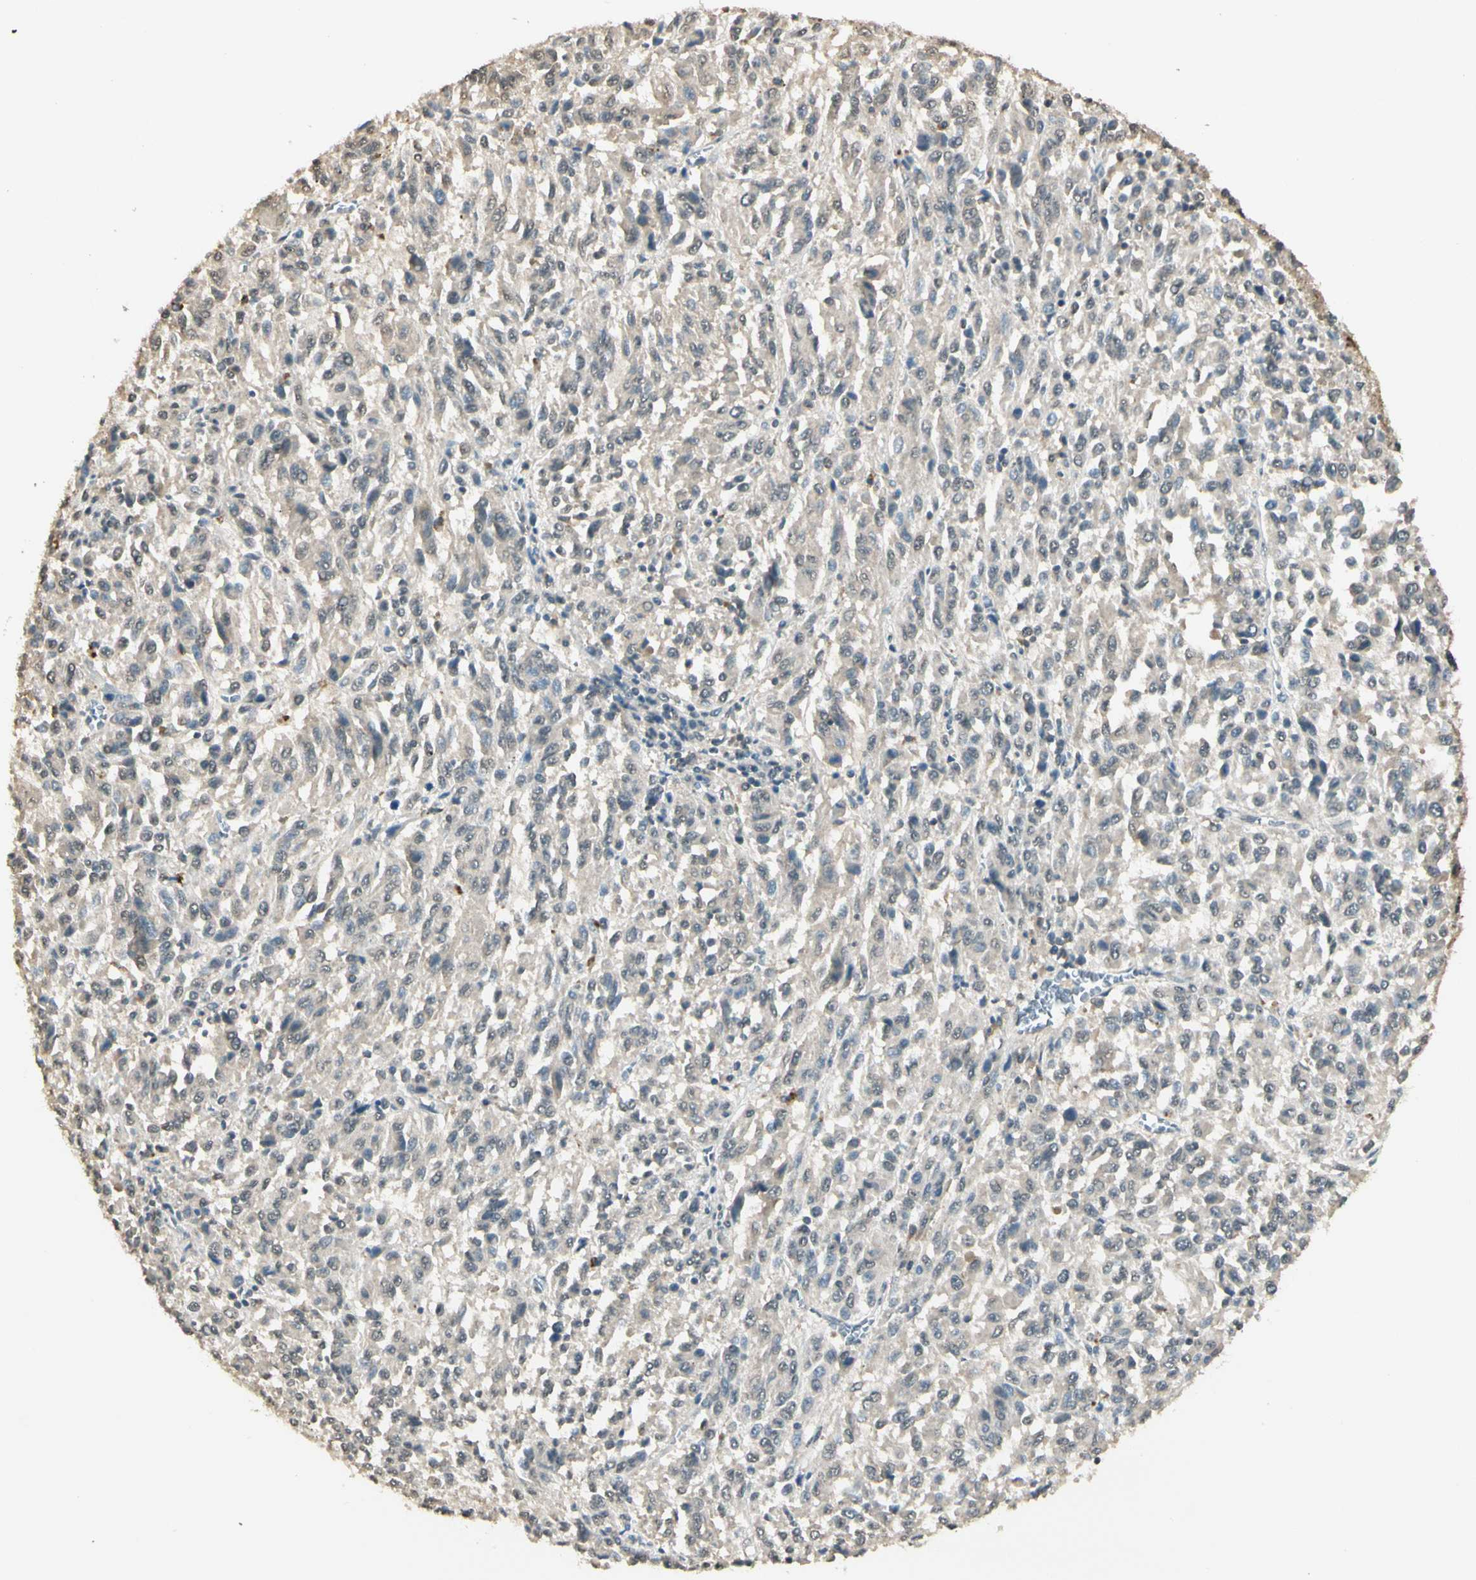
{"staining": {"intensity": "negative", "quantity": "none", "location": "none"}, "tissue": "melanoma", "cell_type": "Tumor cells", "image_type": "cancer", "snomed": [{"axis": "morphology", "description": "Malignant melanoma, Metastatic site"}, {"axis": "topography", "description": "Lung"}], "caption": "High power microscopy image of an IHC histopathology image of melanoma, revealing no significant staining in tumor cells. (DAB immunohistochemistry with hematoxylin counter stain).", "gene": "SGCA", "patient": {"sex": "male", "age": 64}}